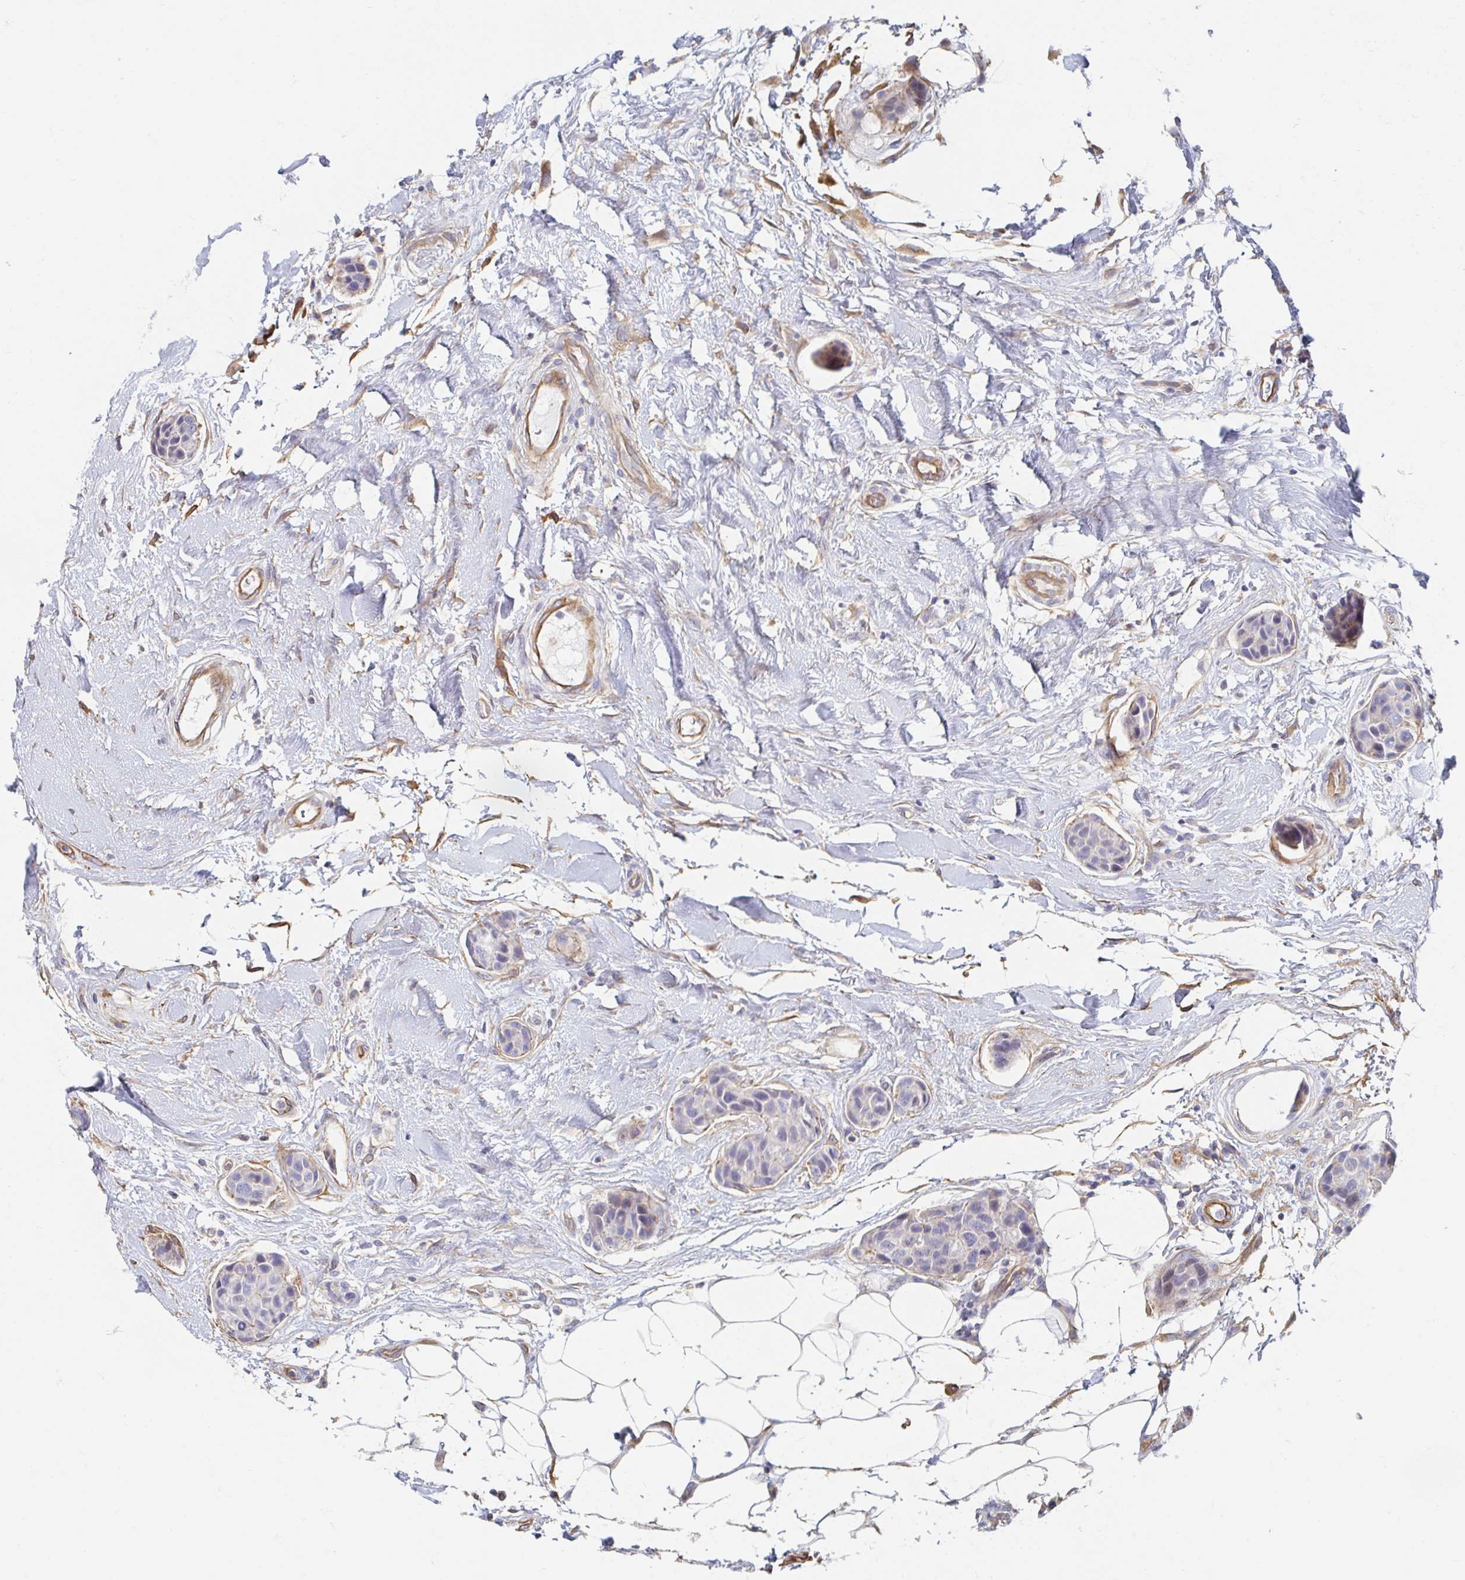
{"staining": {"intensity": "negative", "quantity": "none", "location": "none"}, "tissue": "breast cancer", "cell_type": "Tumor cells", "image_type": "cancer", "snomed": [{"axis": "morphology", "description": "Duct carcinoma"}, {"axis": "topography", "description": "Breast"}, {"axis": "topography", "description": "Lymph node"}], "caption": "Immunohistochemistry of human breast infiltrating ductal carcinoma reveals no expression in tumor cells.", "gene": "MYLK2", "patient": {"sex": "female", "age": 80}}